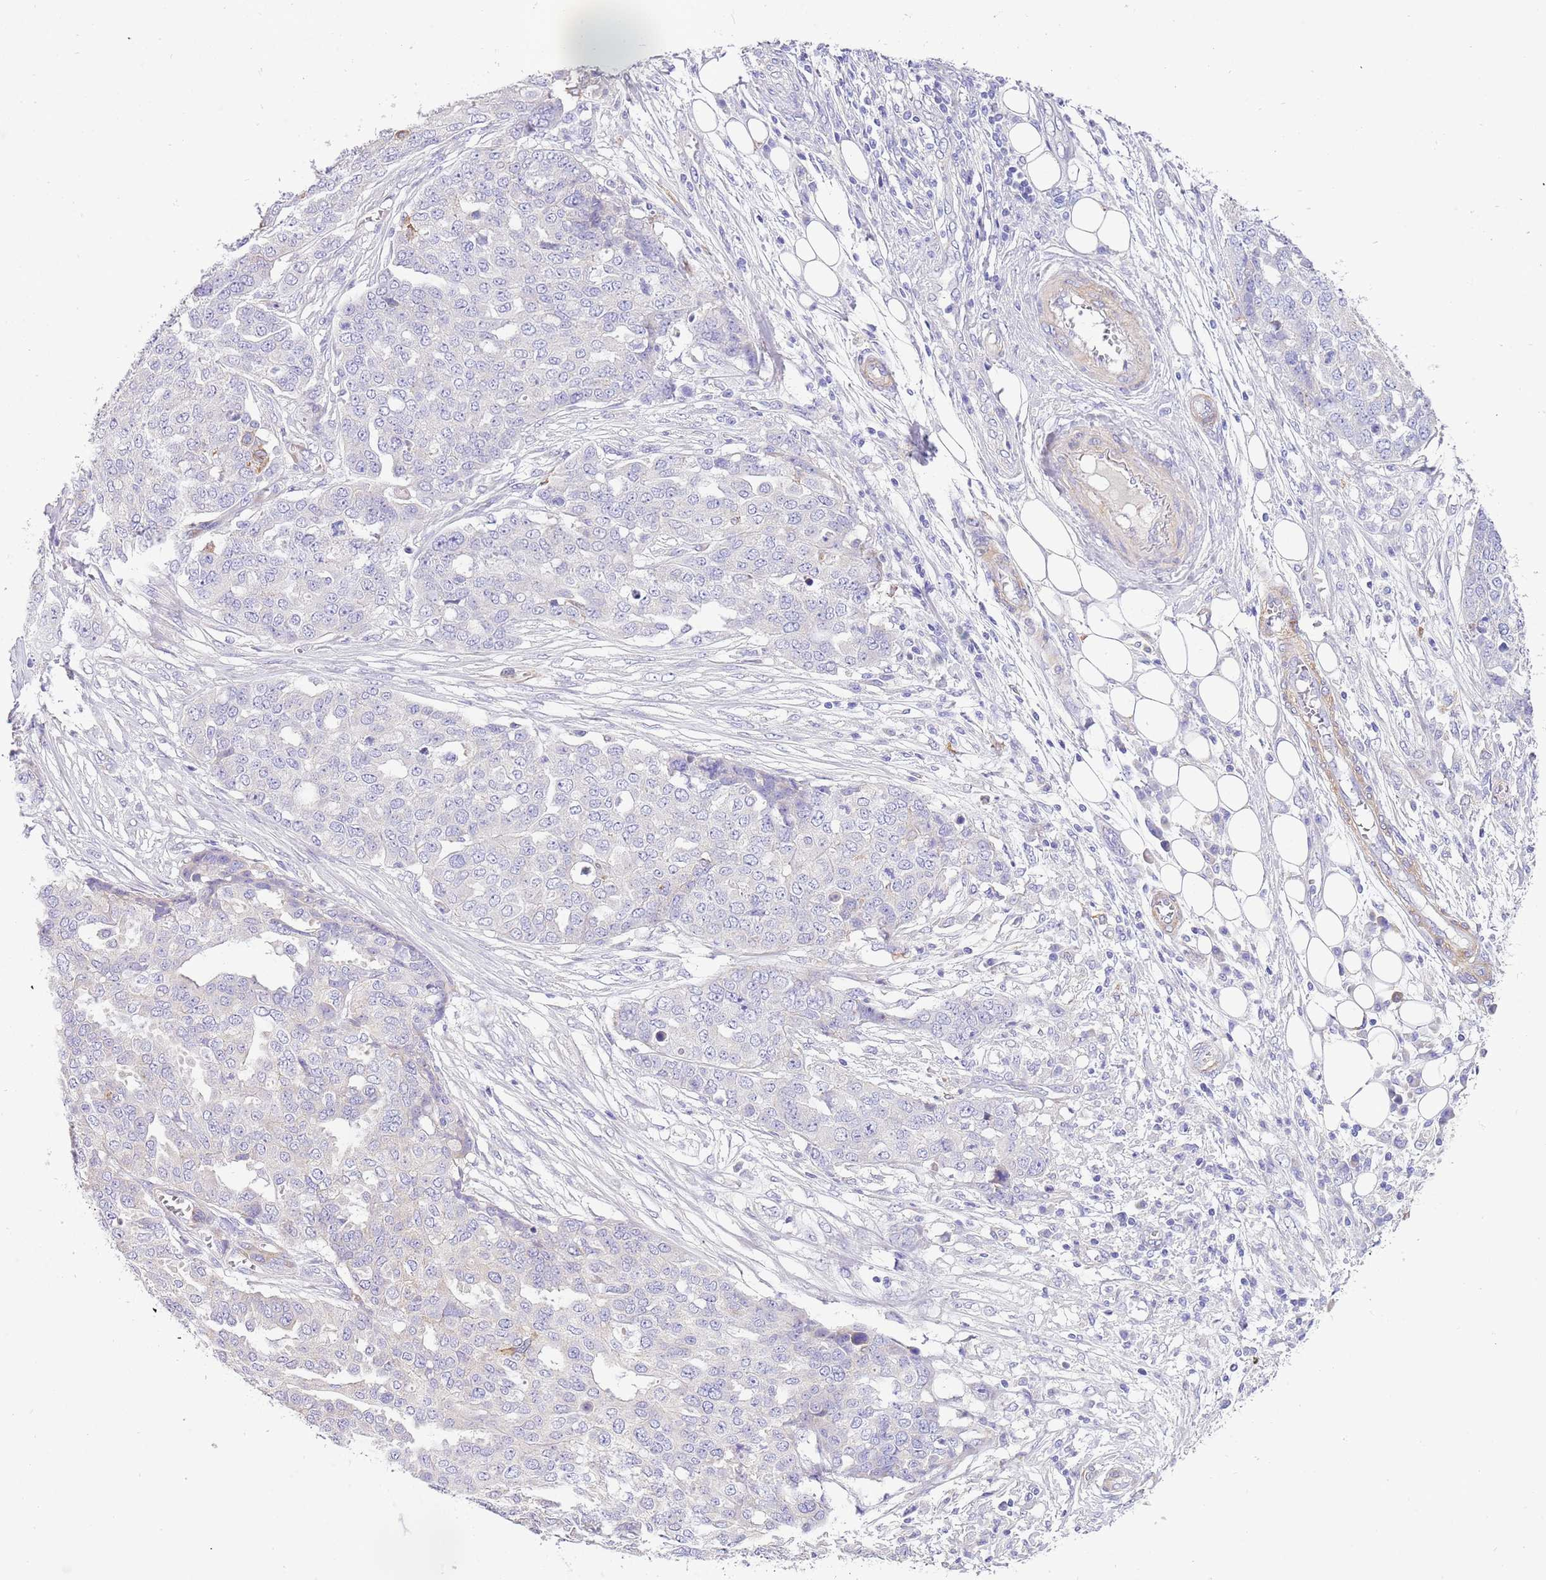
{"staining": {"intensity": "negative", "quantity": "none", "location": "none"}, "tissue": "ovarian cancer", "cell_type": "Tumor cells", "image_type": "cancer", "snomed": [{"axis": "morphology", "description": "Cystadenocarcinoma, serous, NOS"}, {"axis": "topography", "description": "Soft tissue"}, {"axis": "topography", "description": "Ovary"}], "caption": "Tumor cells are negative for brown protein staining in ovarian cancer. Brightfield microscopy of immunohistochemistry (IHC) stained with DAB (brown) and hematoxylin (blue), captured at high magnification.", "gene": "SERINC3", "patient": {"sex": "female", "age": 57}}